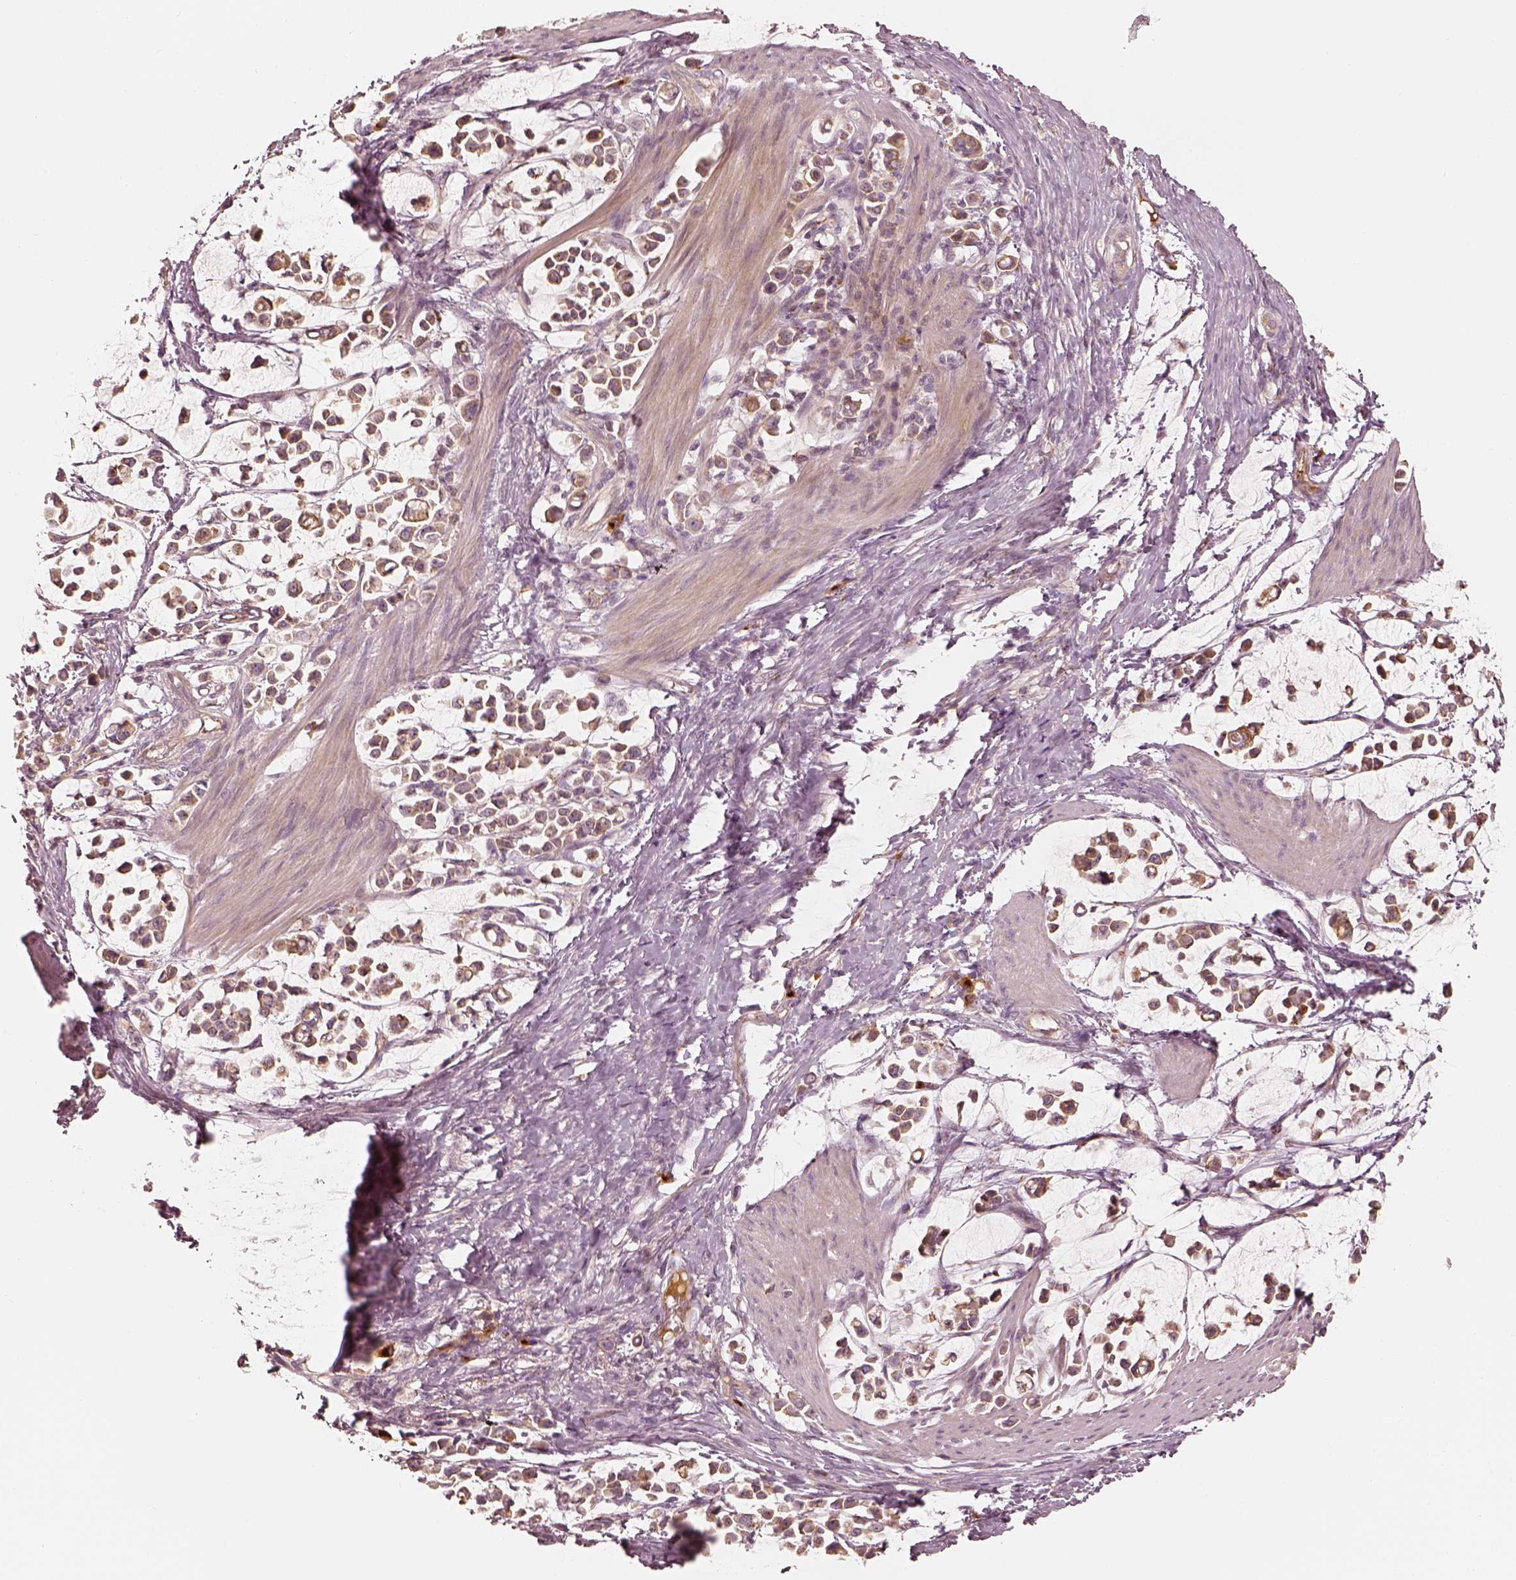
{"staining": {"intensity": "moderate", "quantity": ">75%", "location": "cytoplasmic/membranous"}, "tissue": "stomach cancer", "cell_type": "Tumor cells", "image_type": "cancer", "snomed": [{"axis": "morphology", "description": "Adenocarcinoma, NOS"}, {"axis": "topography", "description": "Stomach"}], "caption": "IHC photomicrograph of neoplastic tissue: adenocarcinoma (stomach) stained using IHC shows medium levels of moderate protein expression localized specifically in the cytoplasmic/membranous of tumor cells, appearing as a cytoplasmic/membranous brown color.", "gene": "GORASP2", "patient": {"sex": "male", "age": 82}}